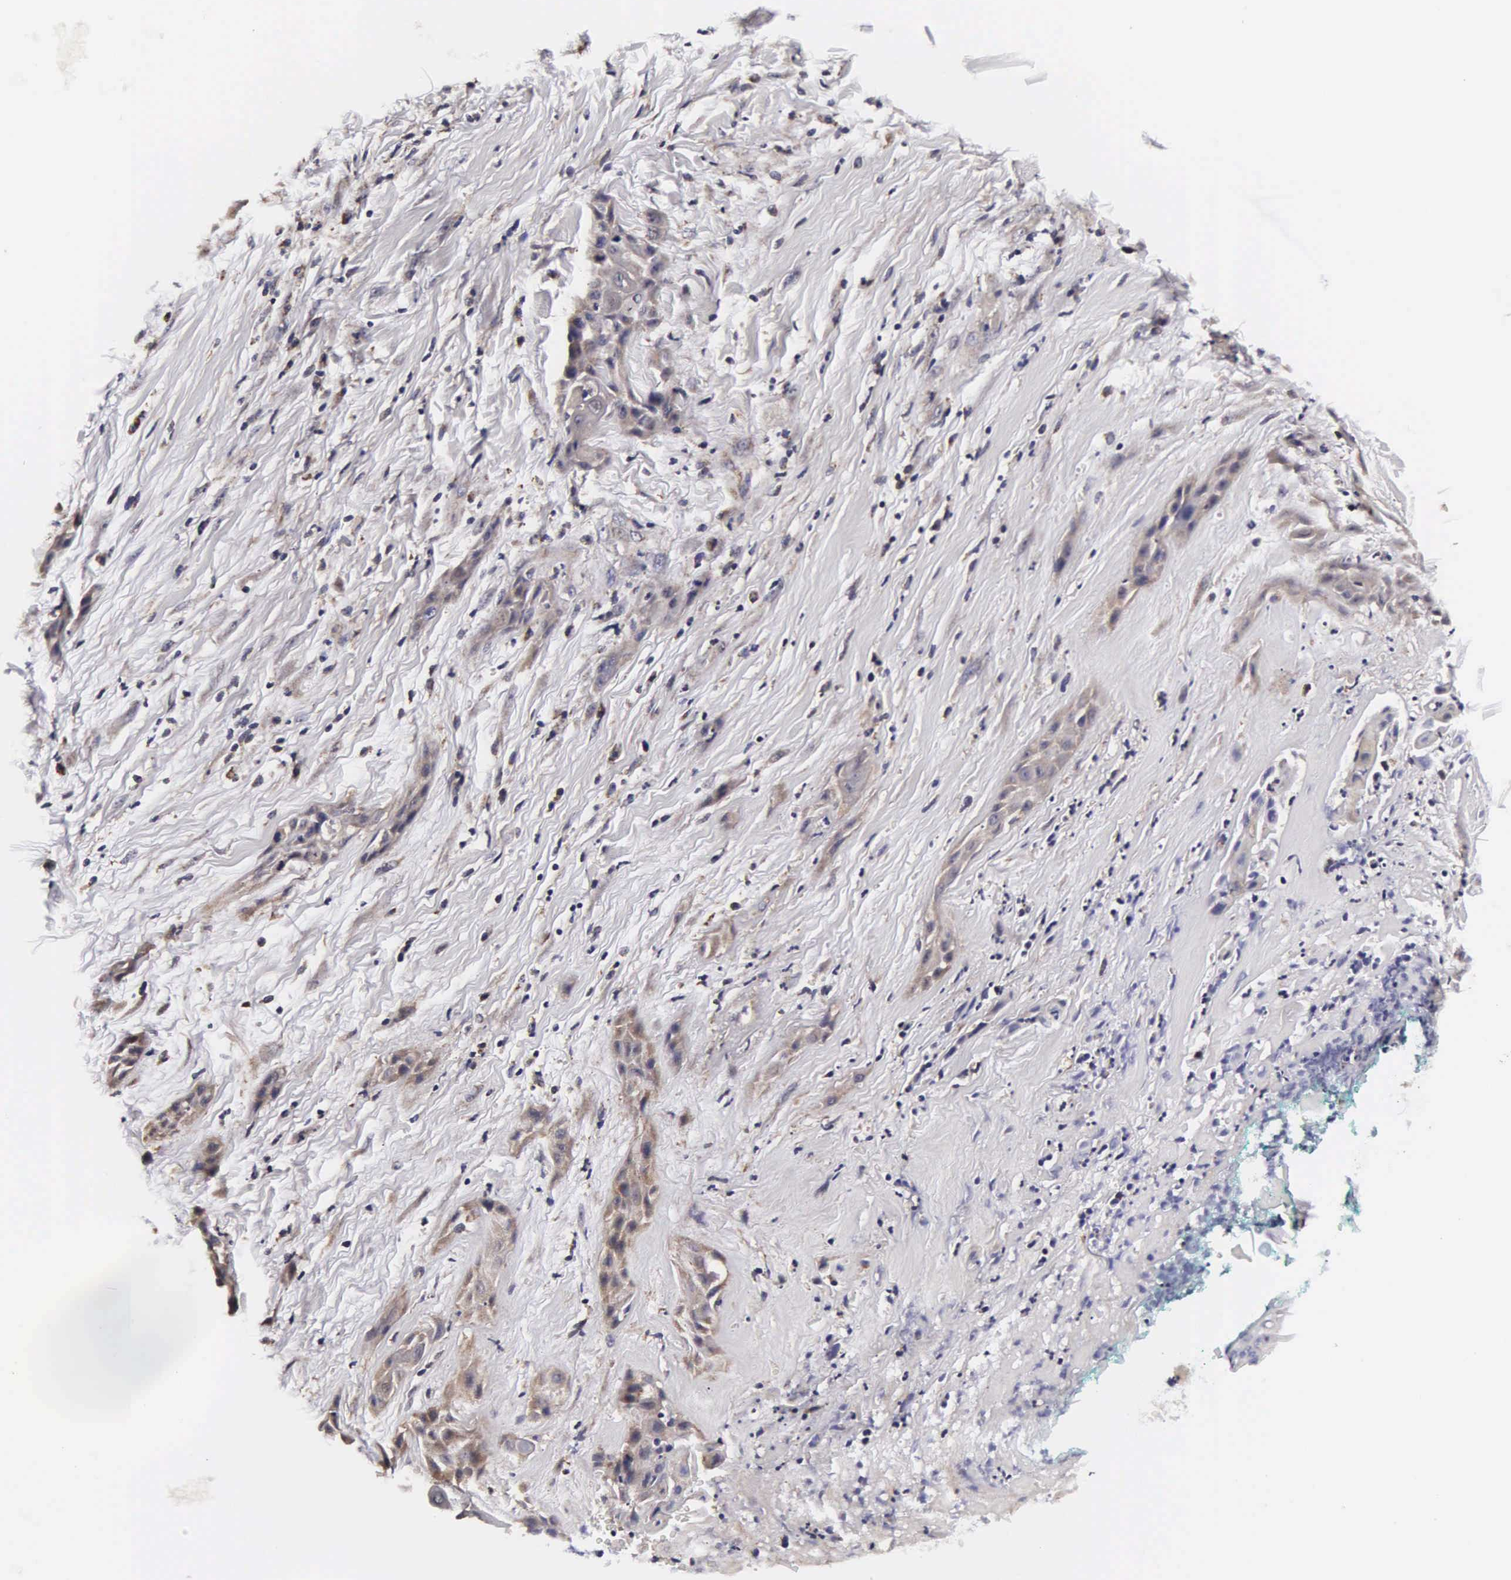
{"staining": {"intensity": "weak", "quantity": ">75%", "location": "cytoplasmic/membranous"}, "tissue": "skin cancer", "cell_type": "Tumor cells", "image_type": "cancer", "snomed": [{"axis": "morphology", "description": "Squamous cell carcinoma, NOS"}, {"axis": "topography", "description": "Skin"}, {"axis": "topography", "description": "Anal"}], "caption": "A low amount of weak cytoplasmic/membranous expression is seen in about >75% of tumor cells in skin cancer tissue.", "gene": "PSMA3", "patient": {"sex": "male", "age": 64}}